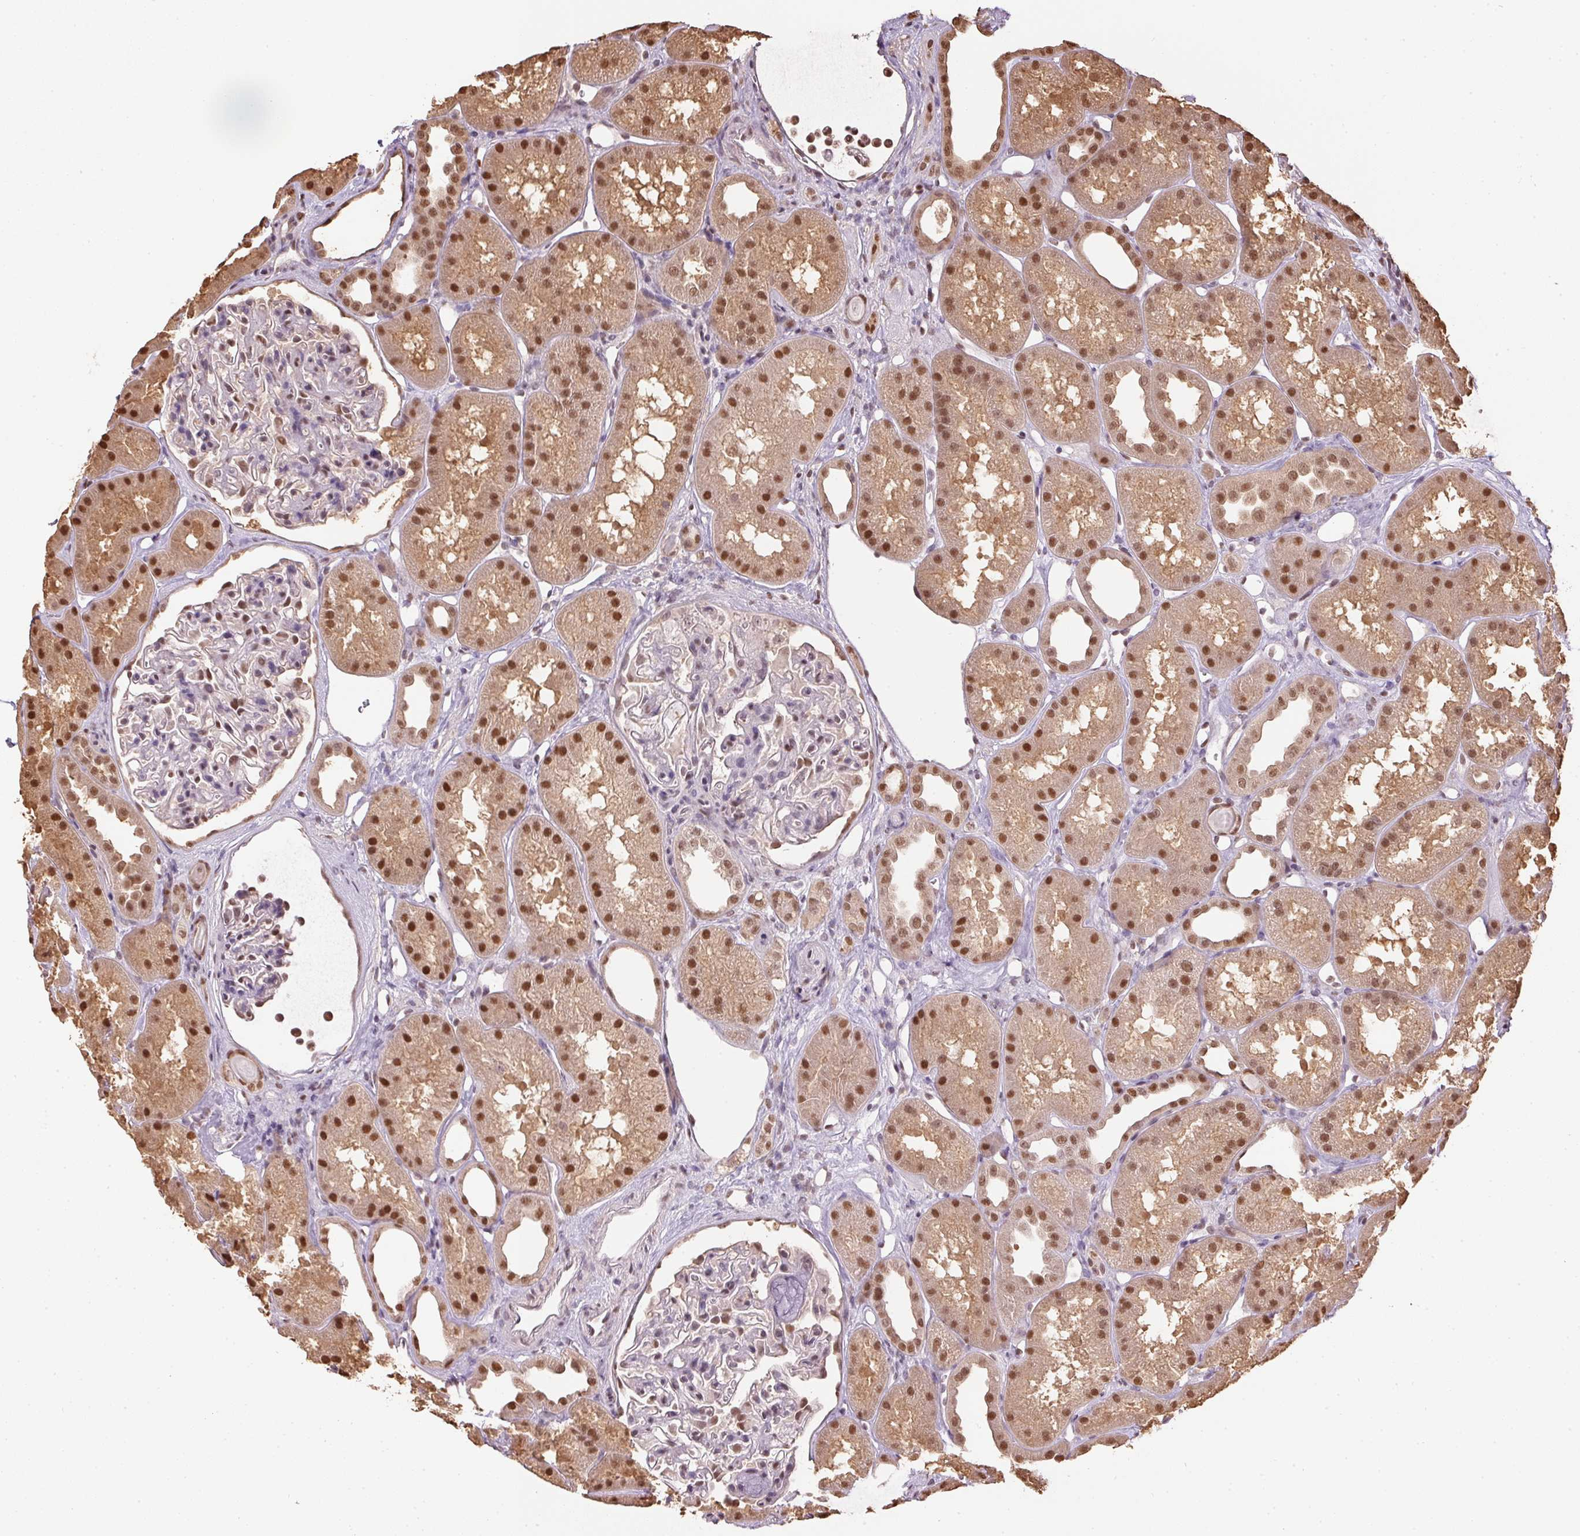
{"staining": {"intensity": "moderate", "quantity": "<25%", "location": "nuclear"}, "tissue": "kidney", "cell_type": "Cells in glomeruli", "image_type": "normal", "snomed": [{"axis": "morphology", "description": "Normal tissue, NOS"}, {"axis": "topography", "description": "Kidney"}], "caption": "Brown immunohistochemical staining in unremarkable kidney demonstrates moderate nuclear expression in about <25% of cells in glomeruli.", "gene": "TPI1", "patient": {"sex": "male", "age": 61}}